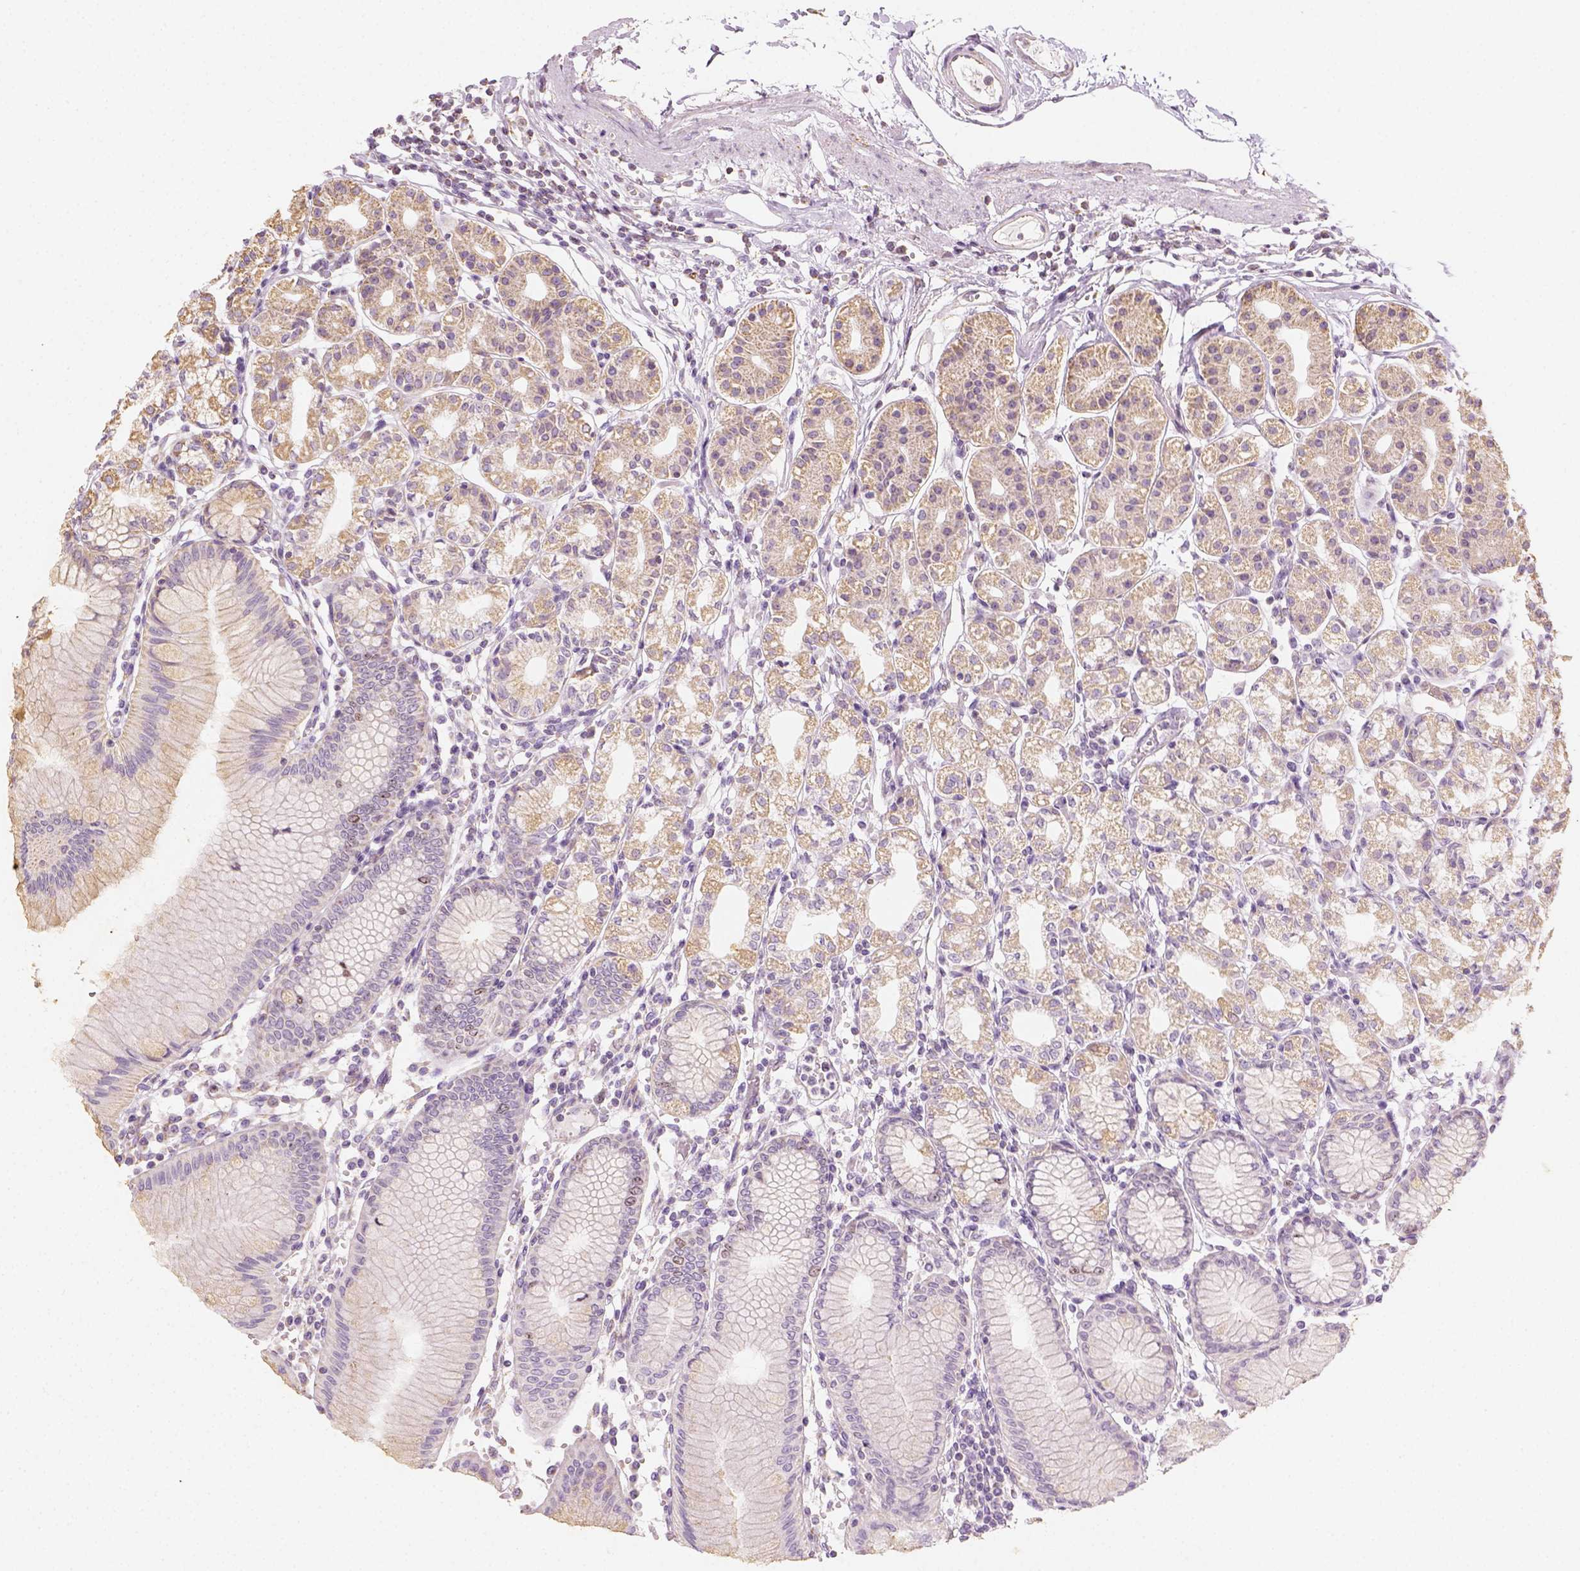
{"staining": {"intensity": "moderate", "quantity": ">75%", "location": "cytoplasmic/membranous"}, "tissue": "stomach", "cell_type": "Glandular cells", "image_type": "normal", "snomed": [{"axis": "morphology", "description": "Normal tissue, NOS"}, {"axis": "topography", "description": "Skeletal muscle"}, {"axis": "topography", "description": "Stomach"}], "caption": "Immunohistochemical staining of benign human stomach demonstrates moderate cytoplasmic/membranous protein expression in approximately >75% of glandular cells.", "gene": "LCA5", "patient": {"sex": "female", "age": 57}}